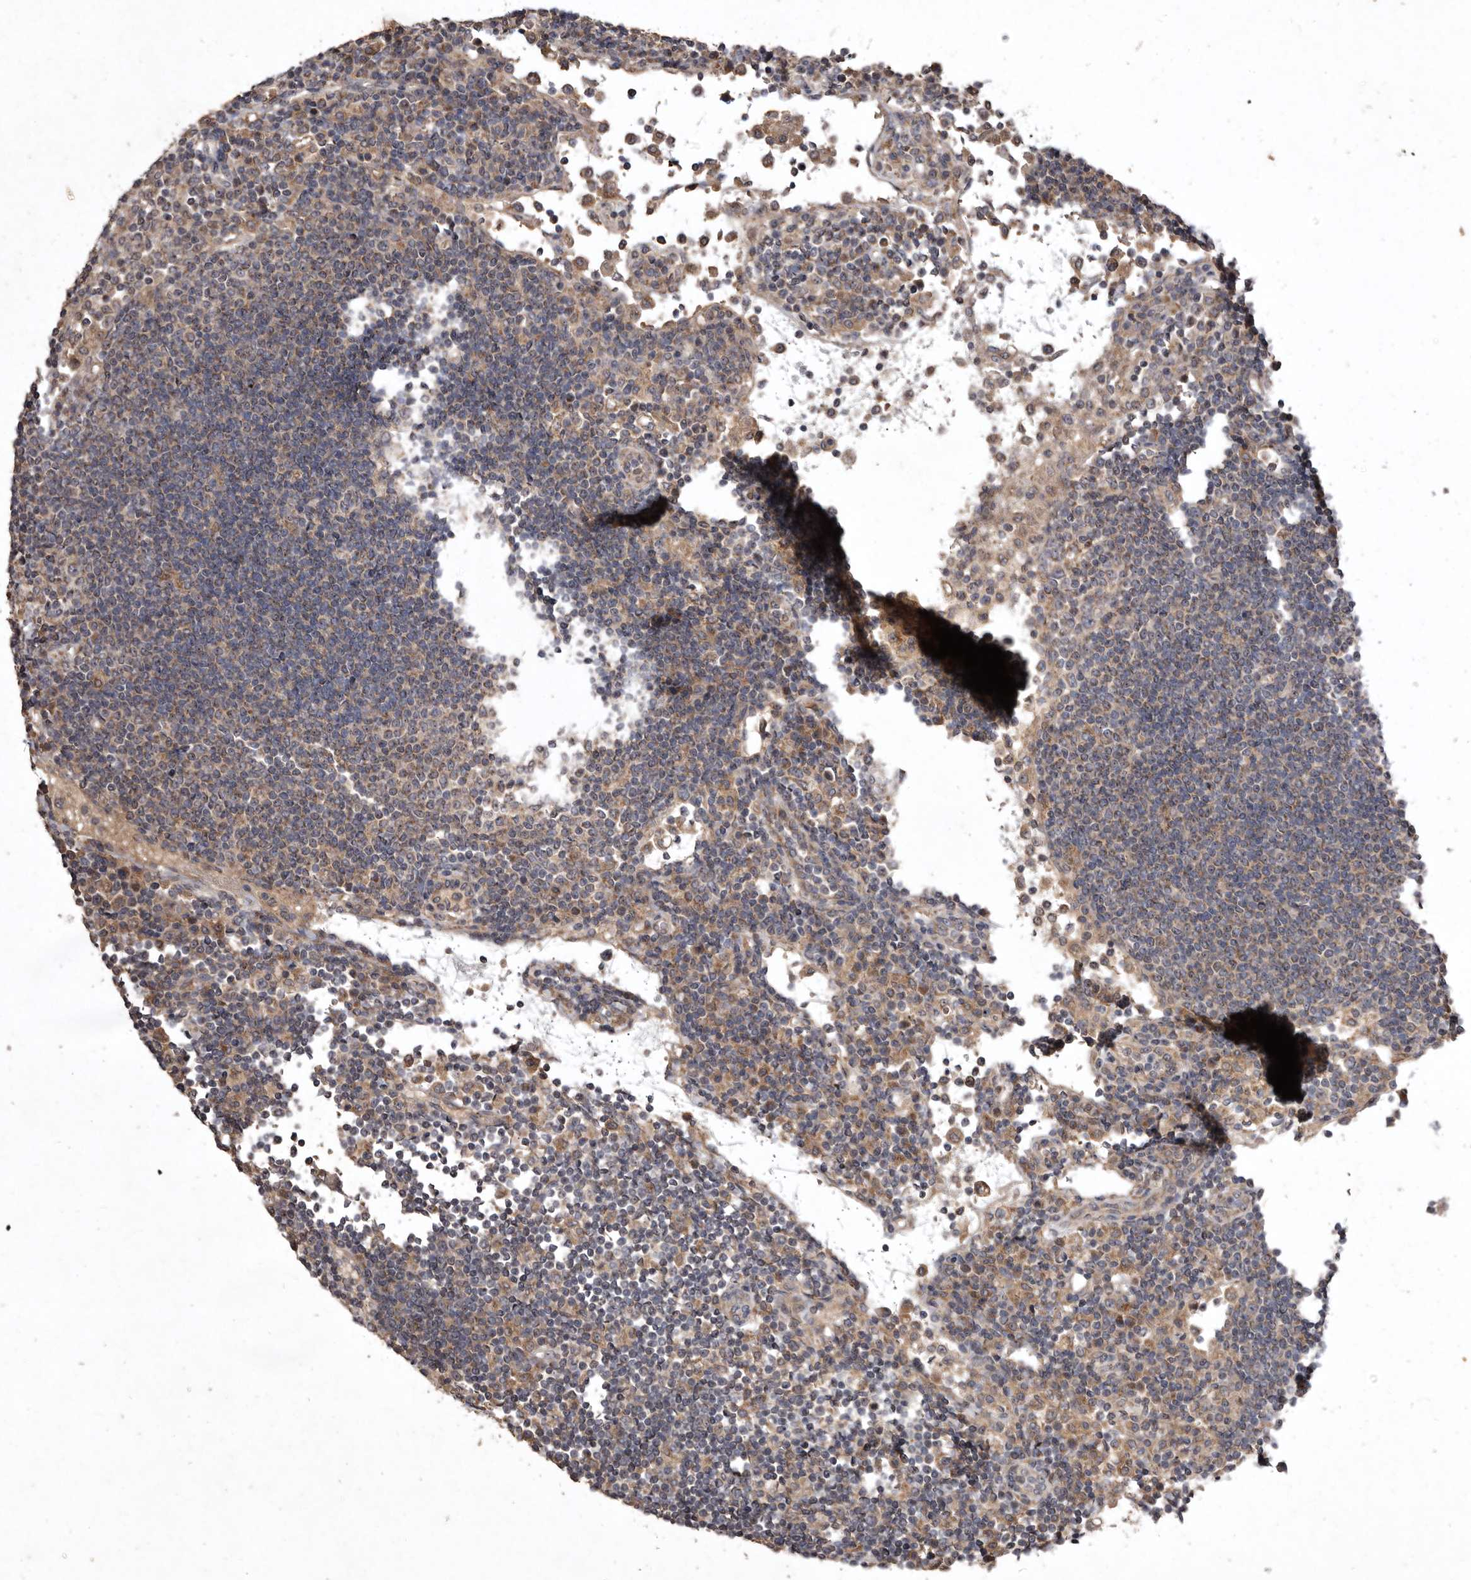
{"staining": {"intensity": "negative", "quantity": "none", "location": "none"}, "tissue": "lymph node", "cell_type": "Germinal center cells", "image_type": "normal", "snomed": [{"axis": "morphology", "description": "Normal tissue, NOS"}, {"axis": "topography", "description": "Lymph node"}], "caption": "DAB immunohistochemical staining of benign human lymph node displays no significant positivity in germinal center cells.", "gene": "FLAD1", "patient": {"sex": "female", "age": 53}}